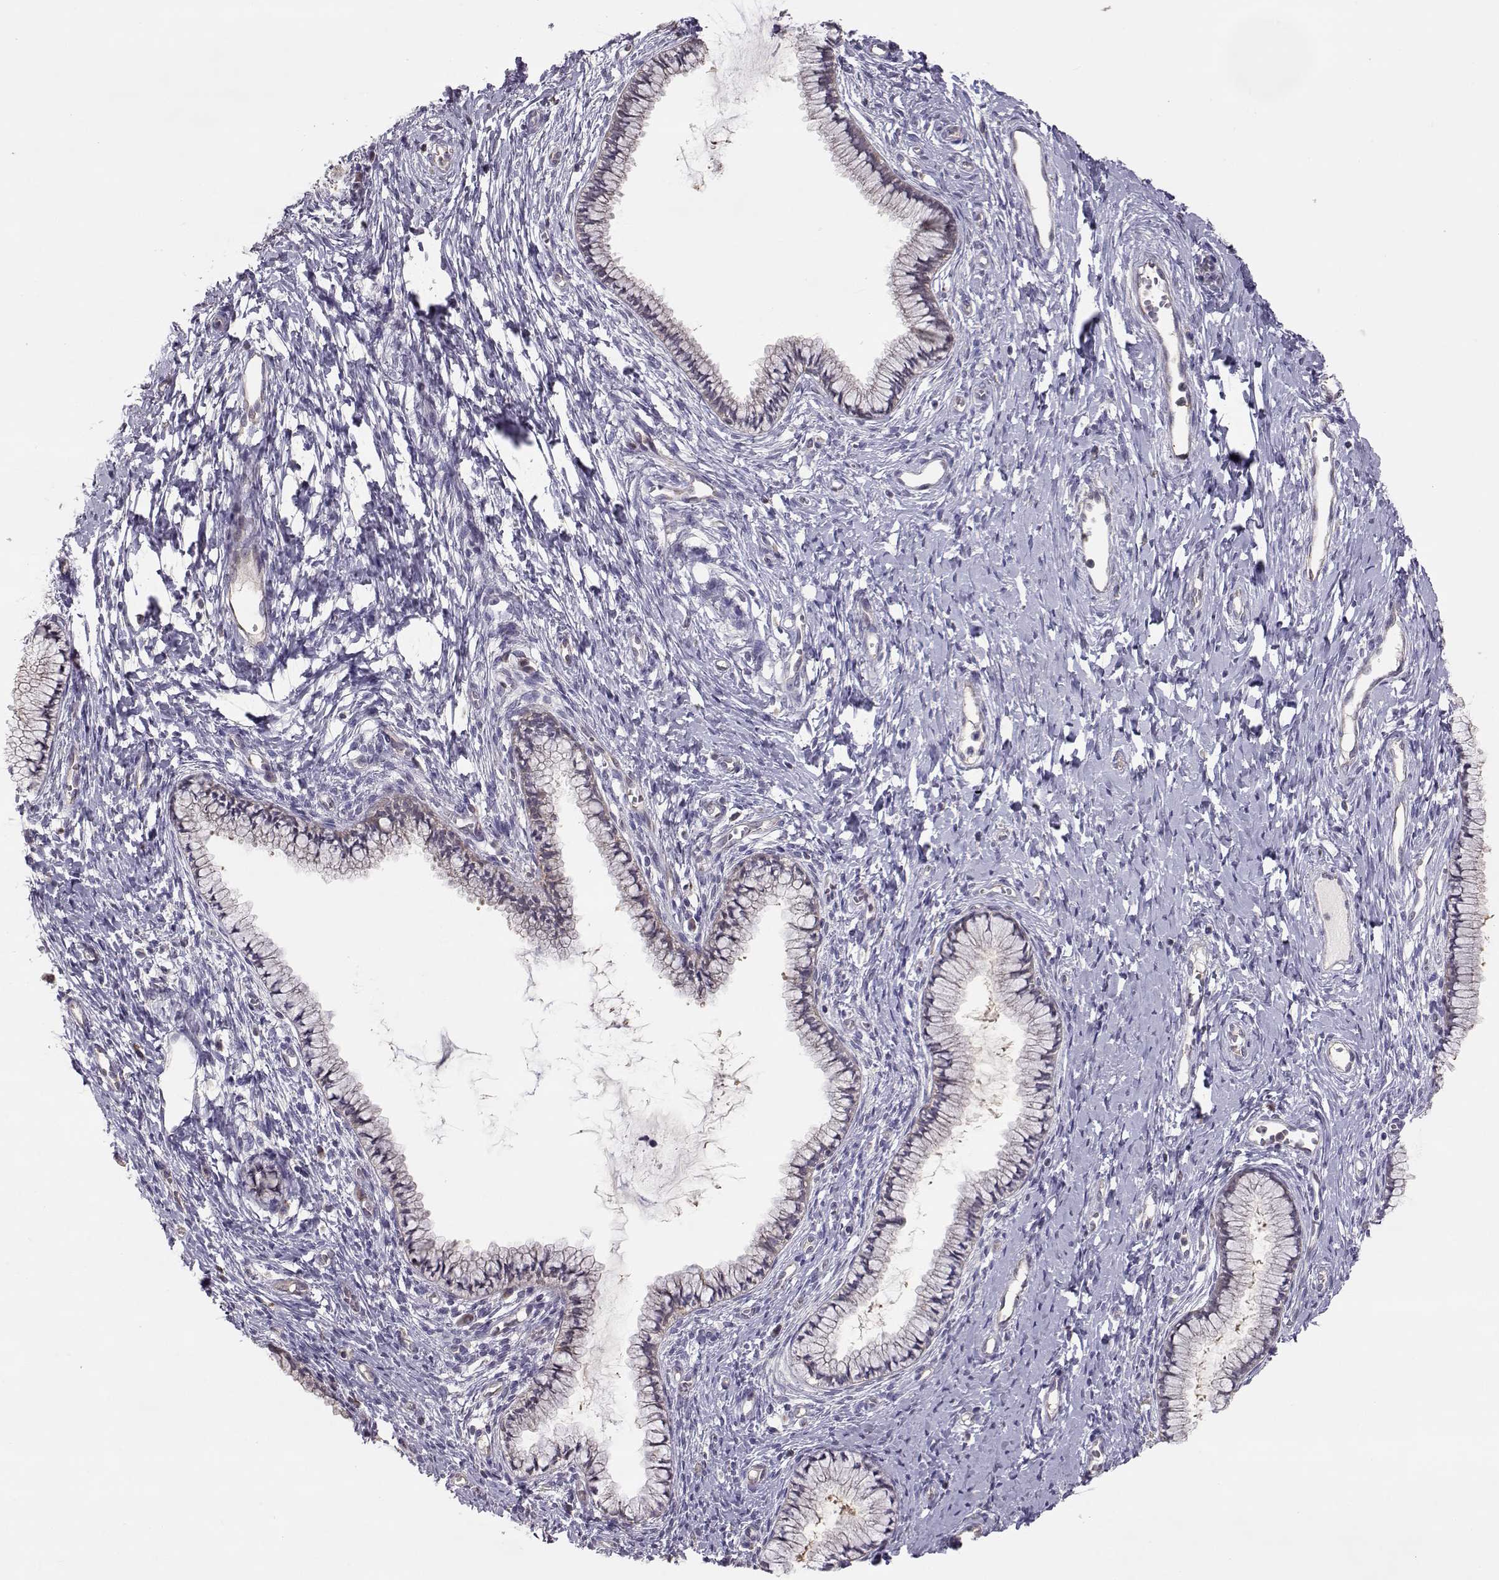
{"staining": {"intensity": "negative", "quantity": "none", "location": "none"}, "tissue": "cervix", "cell_type": "Glandular cells", "image_type": "normal", "snomed": [{"axis": "morphology", "description": "Normal tissue, NOS"}, {"axis": "topography", "description": "Cervix"}], "caption": "There is no significant expression in glandular cells of cervix. Nuclei are stained in blue.", "gene": "NCAM2", "patient": {"sex": "female", "age": 40}}